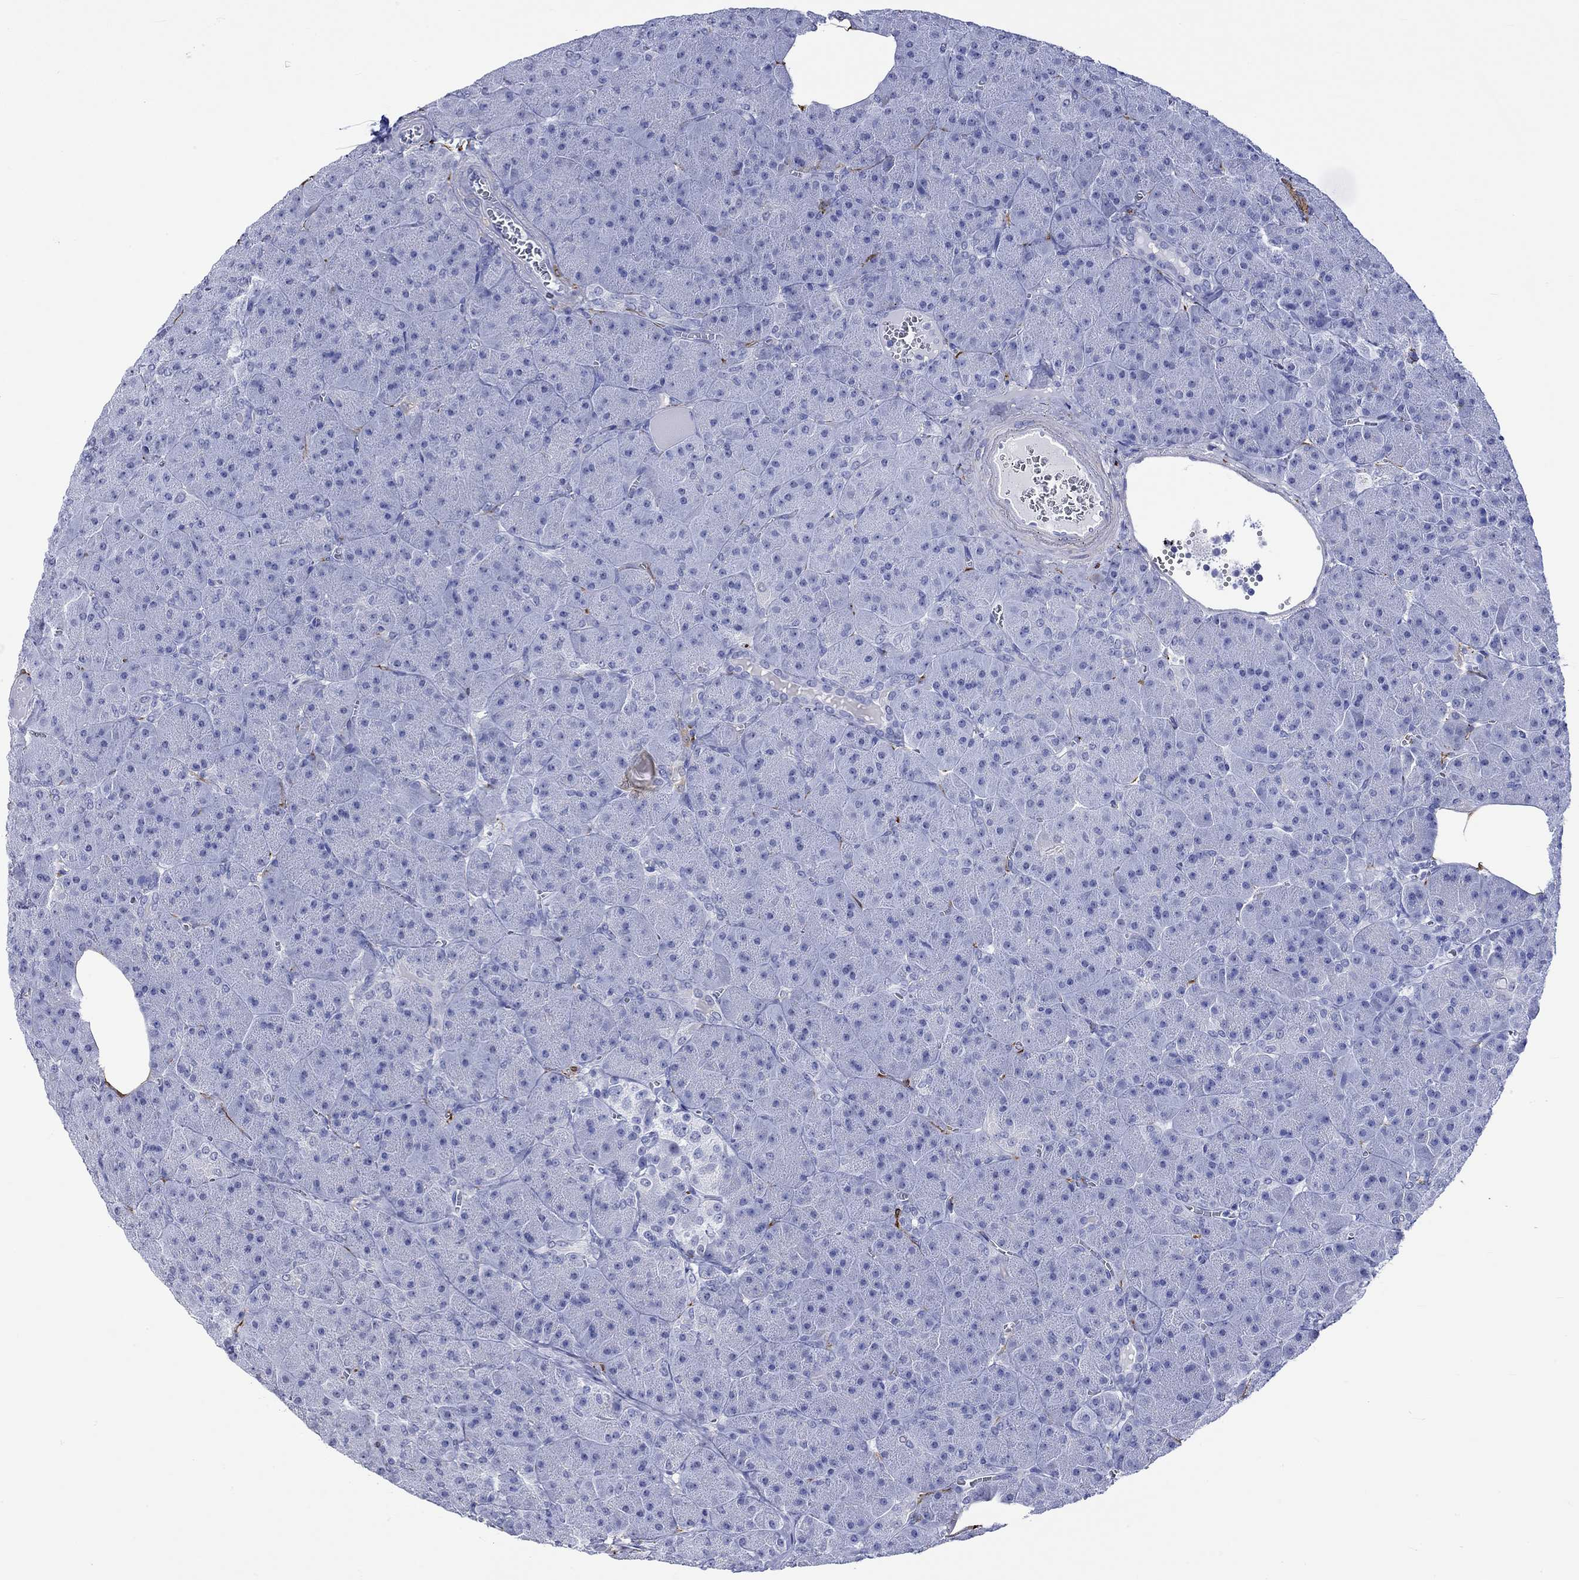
{"staining": {"intensity": "negative", "quantity": "none", "location": "none"}, "tissue": "pancreas", "cell_type": "Exocrine glandular cells", "image_type": "normal", "snomed": [{"axis": "morphology", "description": "Normal tissue, NOS"}, {"axis": "topography", "description": "Pancreas"}], "caption": "Immunohistochemistry (IHC) histopathology image of normal human pancreas stained for a protein (brown), which demonstrates no positivity in exocrine glandular cells.", "gene": "CRYAB", "patient": {"sex": "male", "age": 61}}